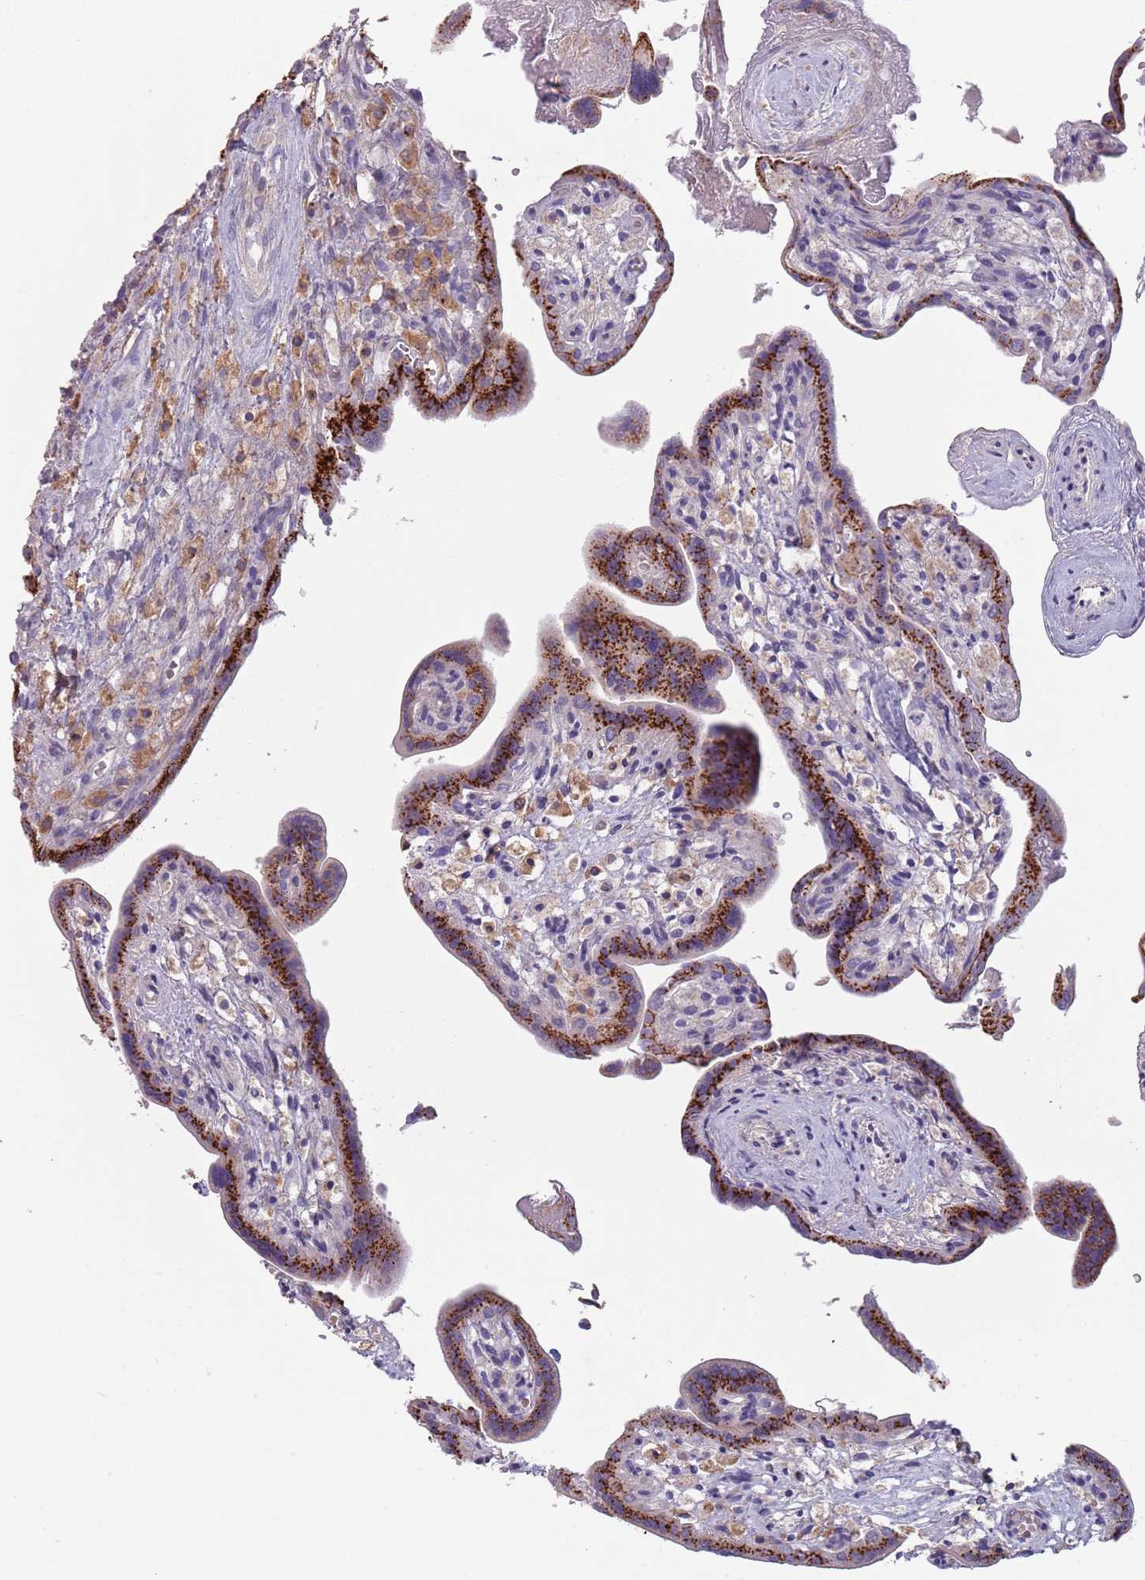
{"staining": {"intensity": "strong", "quantity": "25%-75%", "location": "cytoplasmic/membranous"}, "tissue": "placenta", "cell_type": "Trophoblastic cells", "image_type": "normal", "snomed": [{"axis": "morphology", "description": "Normal tissue, NOS"}, {"axis": "topography", "description": "Placenta"}], "caption": "Protein staining reveals strong cytoplasmic/membranous expression in approximately 25%-75% of trophoblastic cells in benign placenta. Immunohistochemistry stains the protein of interest in brown and the nuclei are stained blue.", "gene": "MAN1C1", "patient": {"sex": "female", "age": 37}}